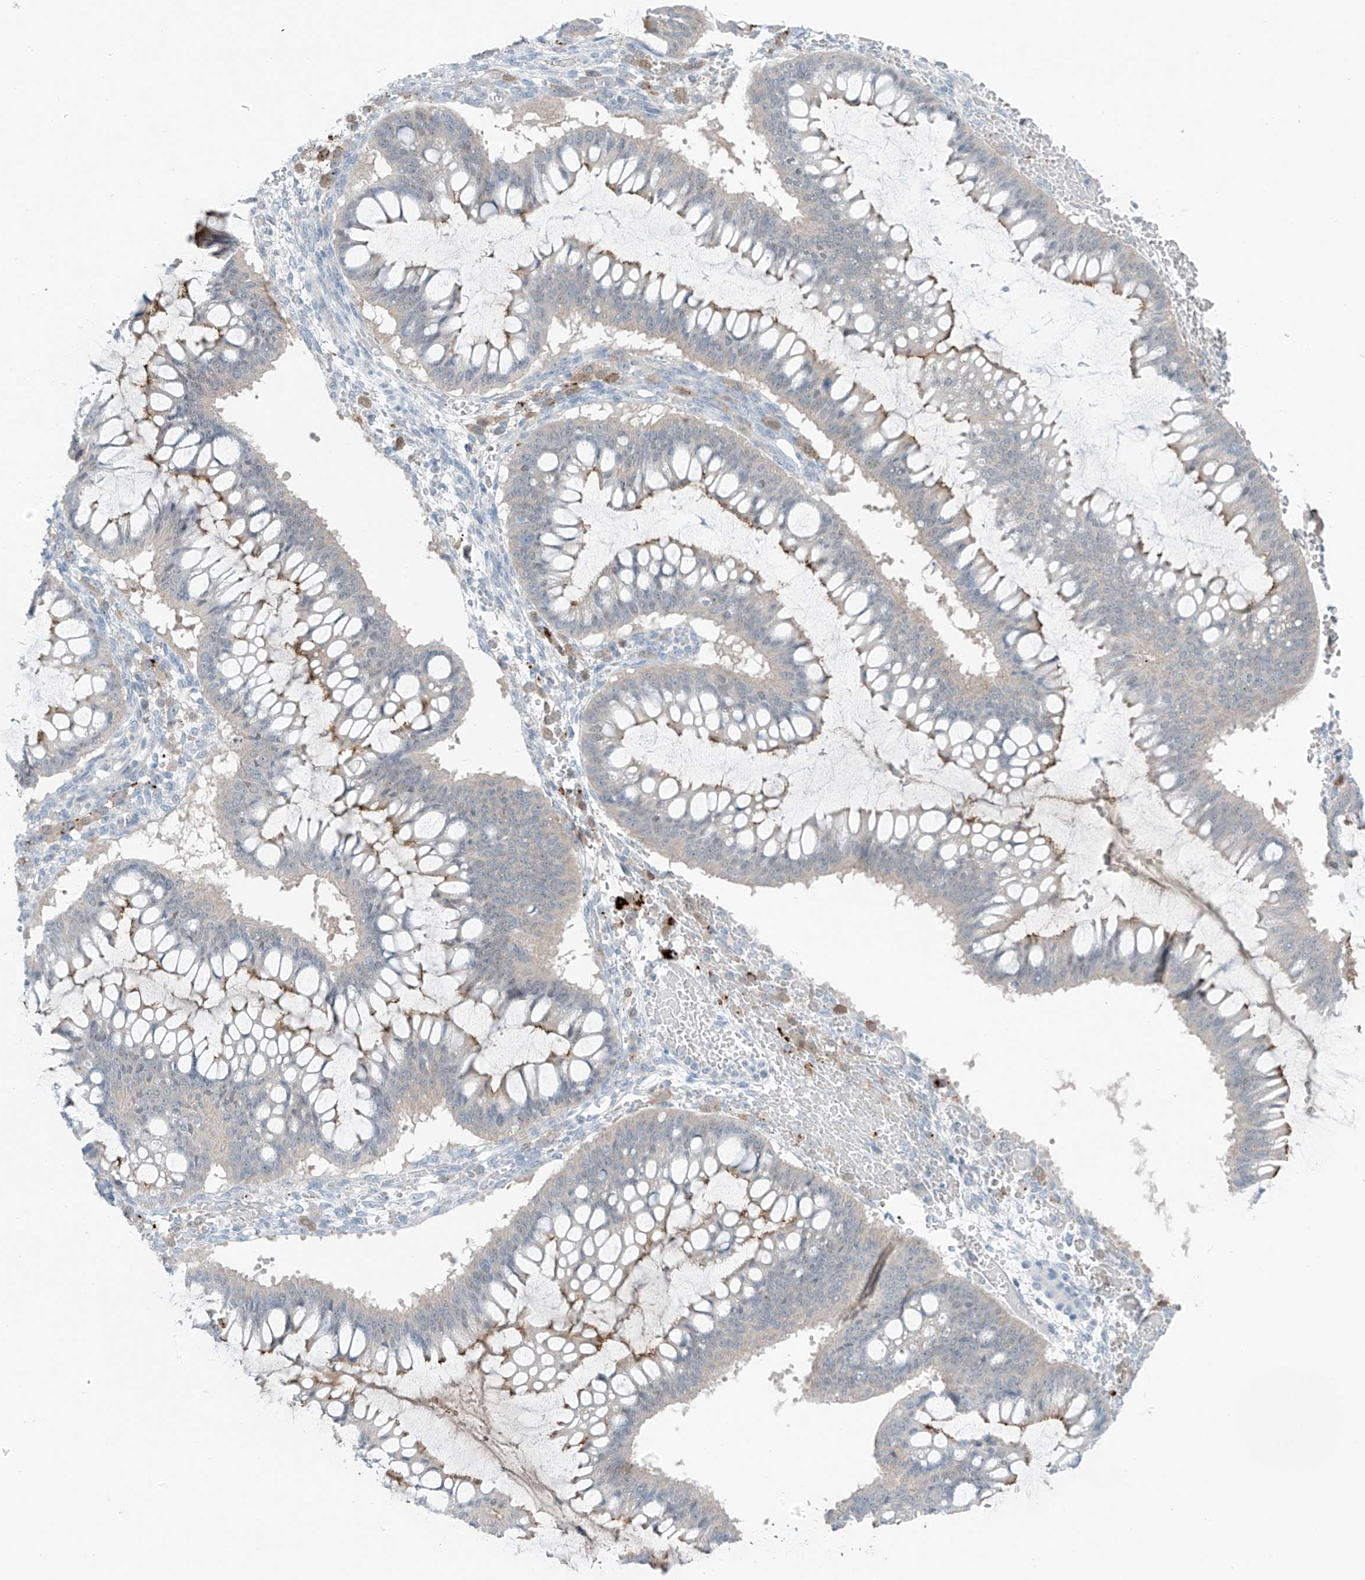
{"staining": {"intensity": "moderate", "quantity": "<25%", "location": "cytoplasmic/membranous"}, "tissue": "ovarian cancer", "cell_type": "Tumor cells", "image_type": "cancer", "snomed": [{"axis": "morphology", "description": "Cystadenocarcinoma, mucinous, NOS"}, {"axis": "topography", "description": "Ovary"}], "caption": "Ovarian mucinous cystadenocarcinoma tissue demonstrates moderate cytoplasmic/membranous positivity in about <25% of tumor cells, visualized by immunohistochemistry.", "gene": "ZNF793", "patient": {"sex": "female", "age": 73}}